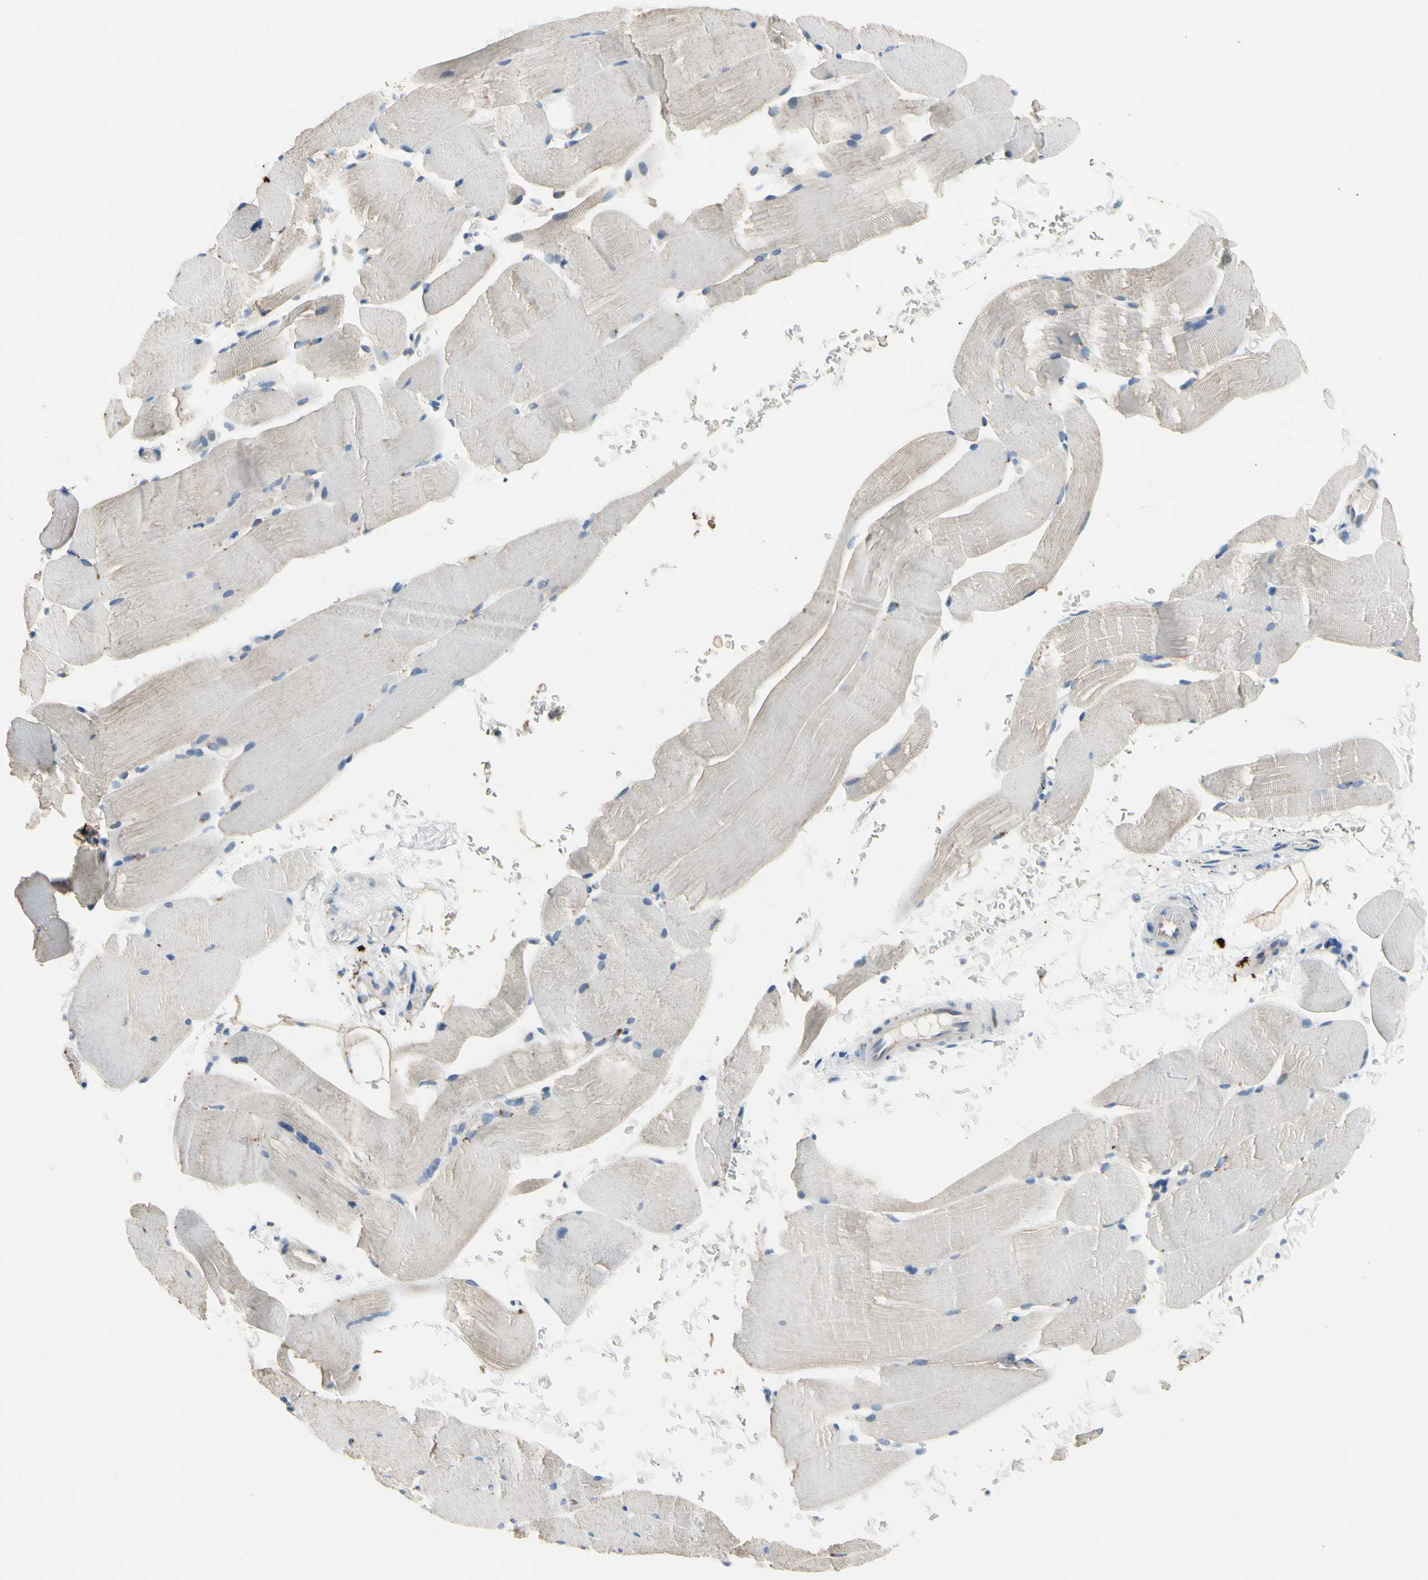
{"staining": {"intensity": "weak", "quantity": "25%-75%", "location": "cytoplasmic/membranous"}, "tissue": "skeletal muscle", "cell_type": "Myocytes", "image_type": "normal", "snomed": [{"axis": "morphology", "description": "Normal tissue, NOS"}, {"axis": "topography", "description": "Skeletal muscle"}, {"axis": "topography", "description": "Parathyroid gland"}], "caption": "IHC histopathology image of normal skeletal muscle stained for a protein (brown), which reveals low levels of weak cytoplasmic/membranous expression in approximately 25%-75% of myocytes.", "gene": "CPA3", "patient": {"sex": "female", "age": 37}}